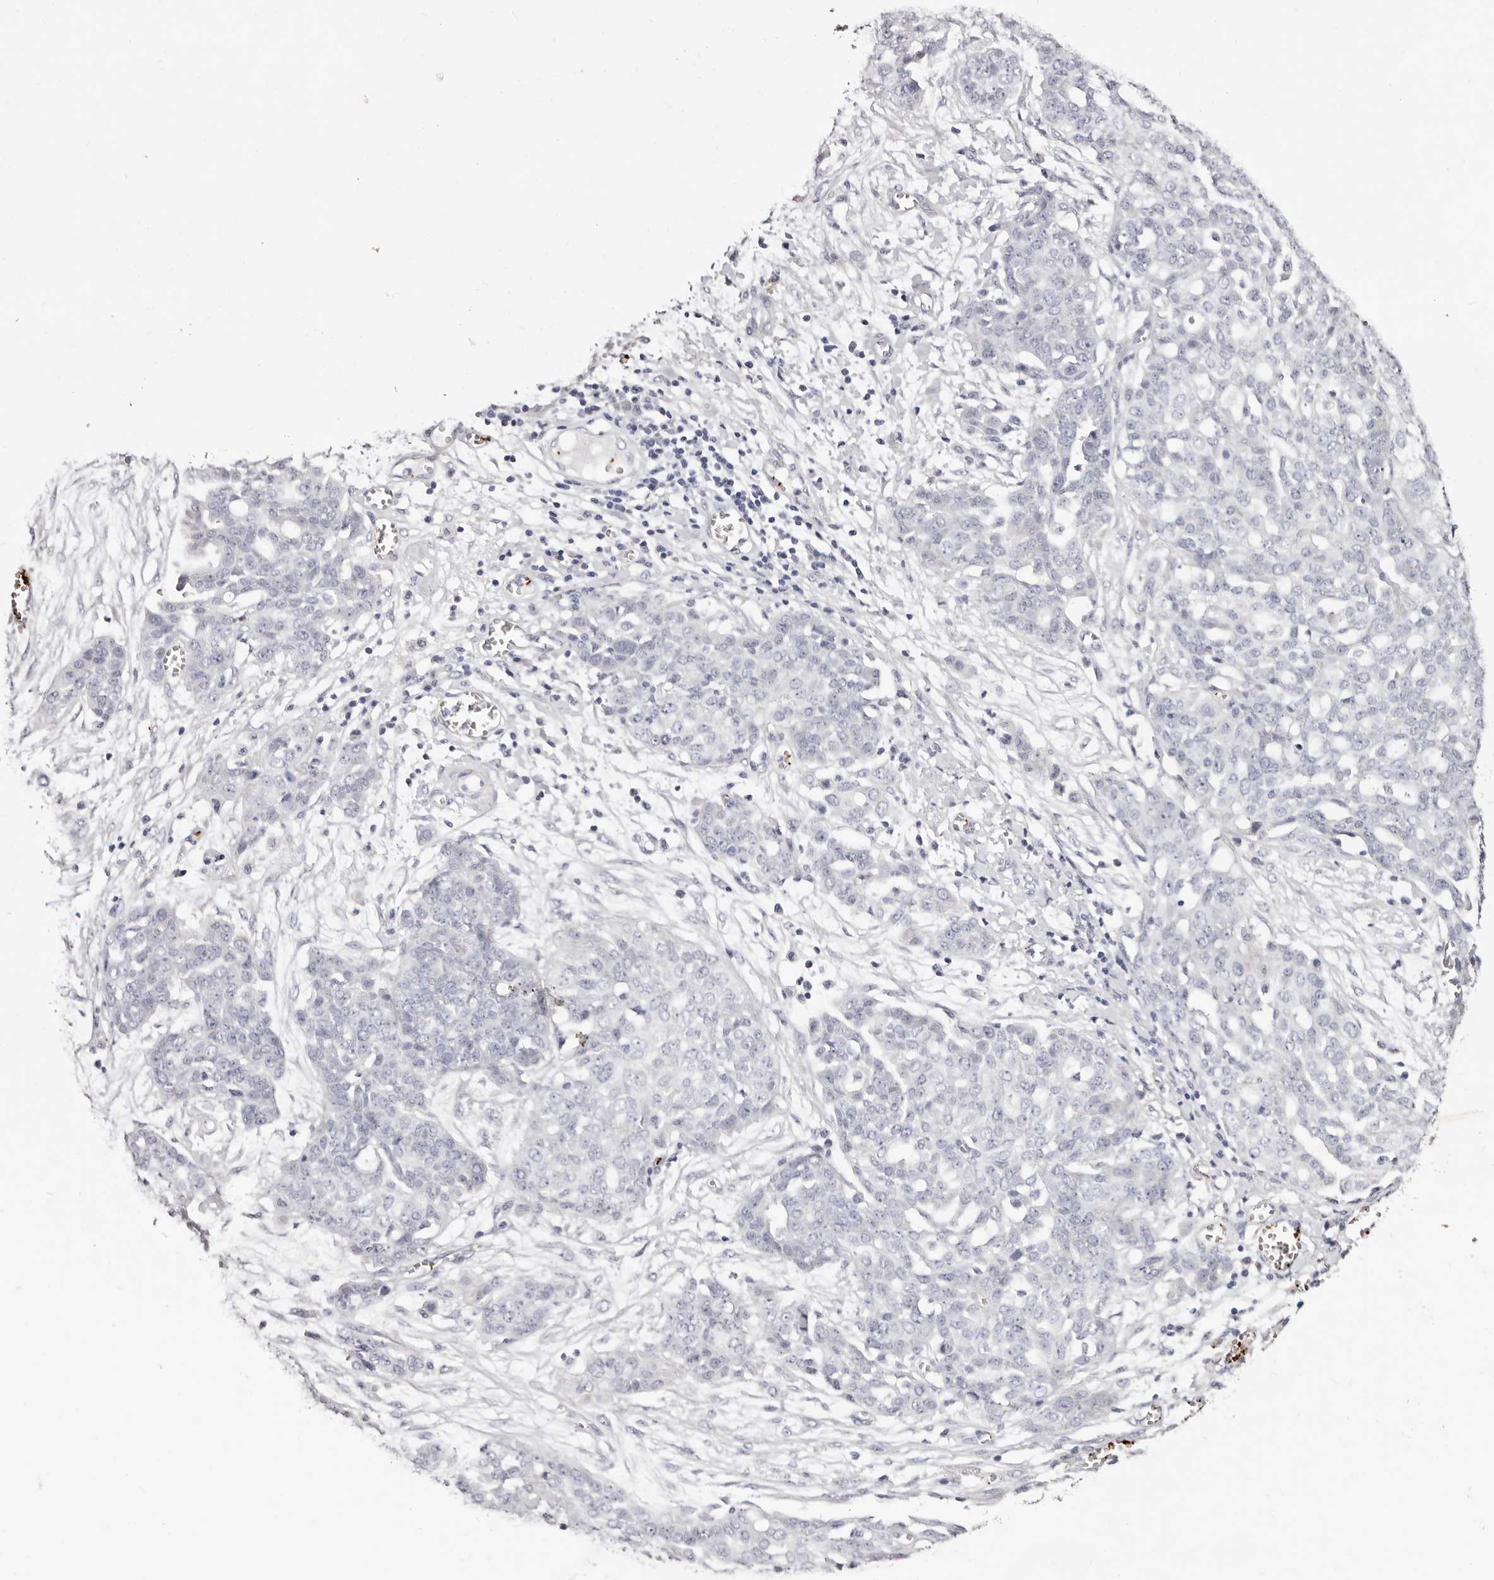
{"staining": {"intensity": "negative", "quantity": "none", "location": "none"}, "tissue": "ovarian cancer", "cell_type": "Tumor cells", "image_type": "cancer", "snomed": [{"axis": "morphology", "description": "Cystadenocarcinoma, serous, NOS"}, {"axis": "topography", "description": "Soft tissue"}, {"axis": "topography", "description": "Ovary"}], "caption": "Tumor cells are negative for protein expression in human ovarian cancer. (DAB (3,3'-diaminobenzidine) immunohistochemistry (IHC) with hematoxylin counter stain).", "gene": "PF4", "patient": {"sex": "female", "age": 57}}